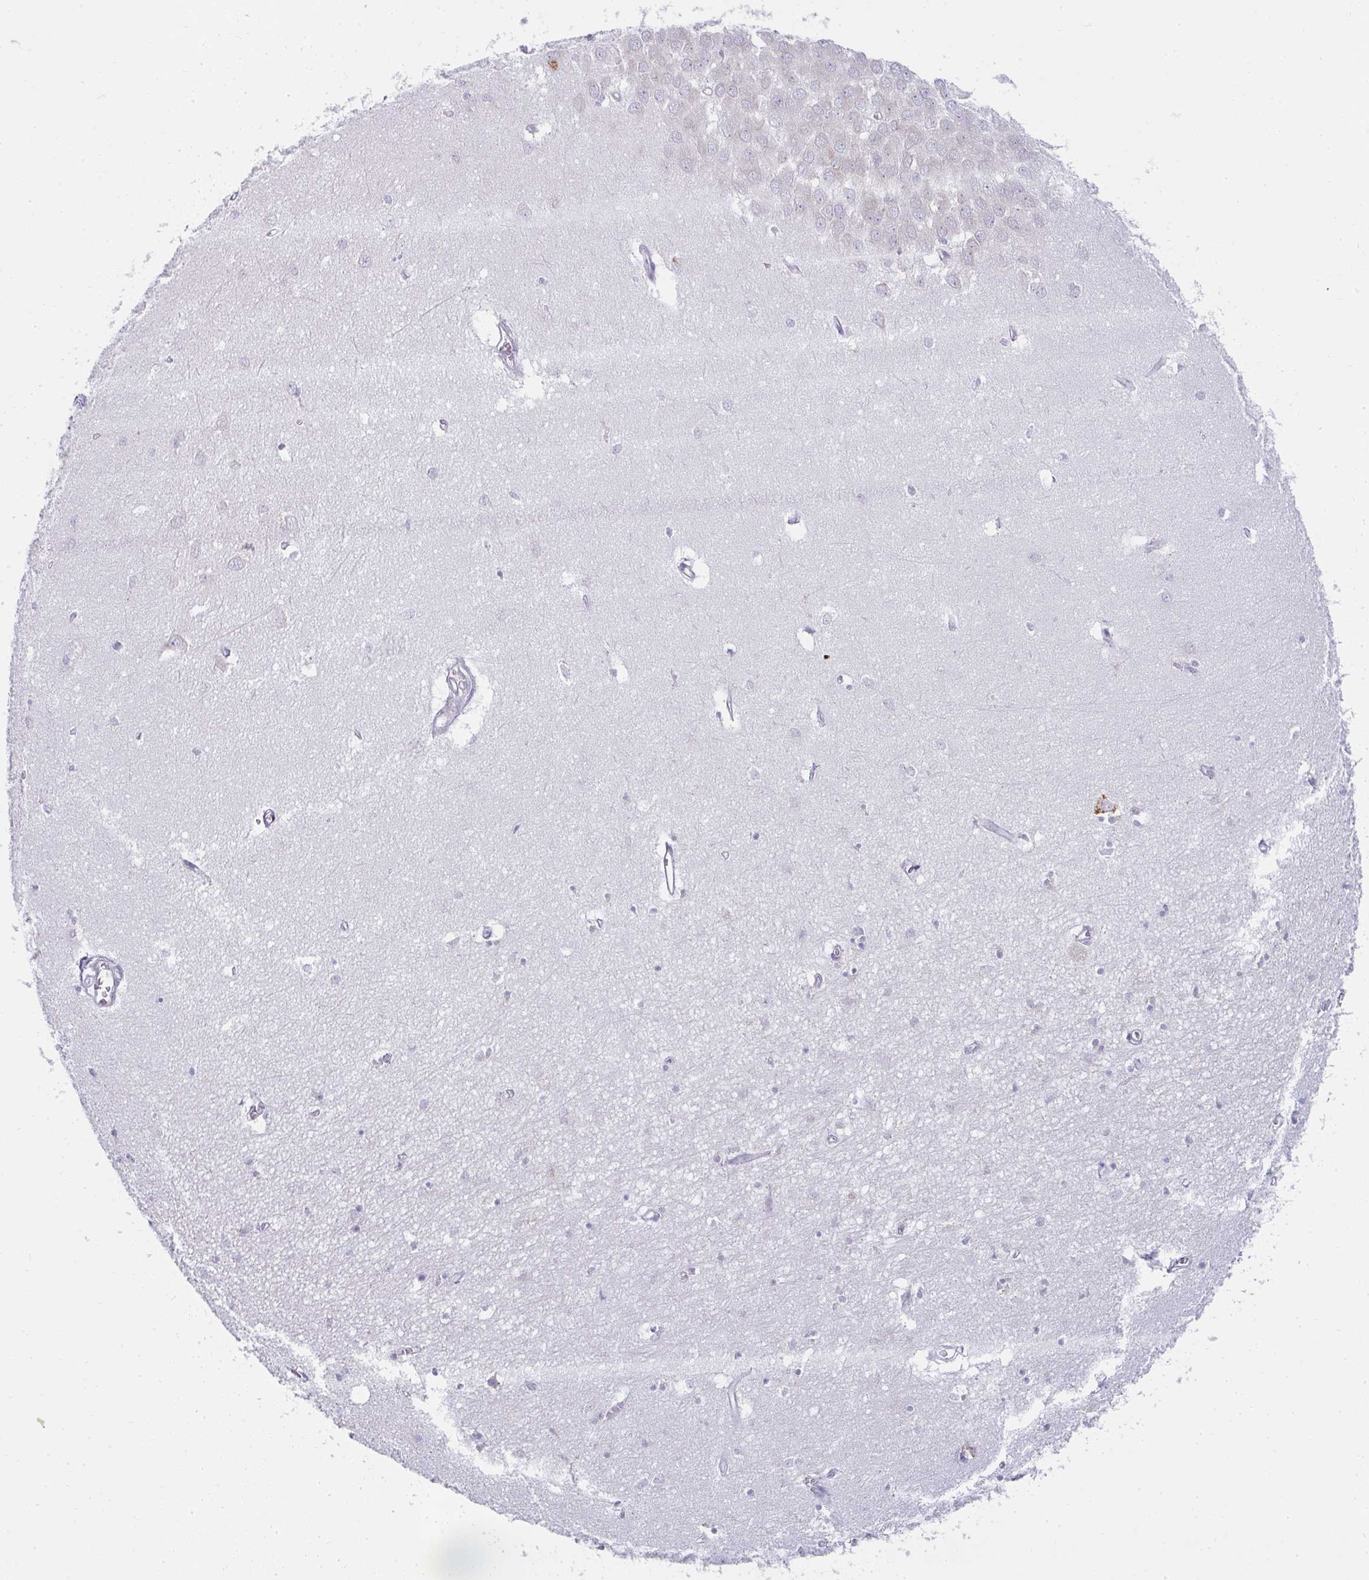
{"staining": {"intensity": "weak", "quantity": "<25%", "location": "cytoplasmic/membranous"}, "tissue": "hippocampus", "cell_type": "Glial cells", "image_type": "normal", "snomed": [{"axis": "morphology", "description": "Normal tissue, NOS"}, {"axis": "topography", "description": "Hippocampus"}], "caption": "Immunohistochemistry of unremarkable human hippocampus shows no positivity in glial cells.", "gene": "SHROOM1", "patient": {"sex": "female", "age": 64}}